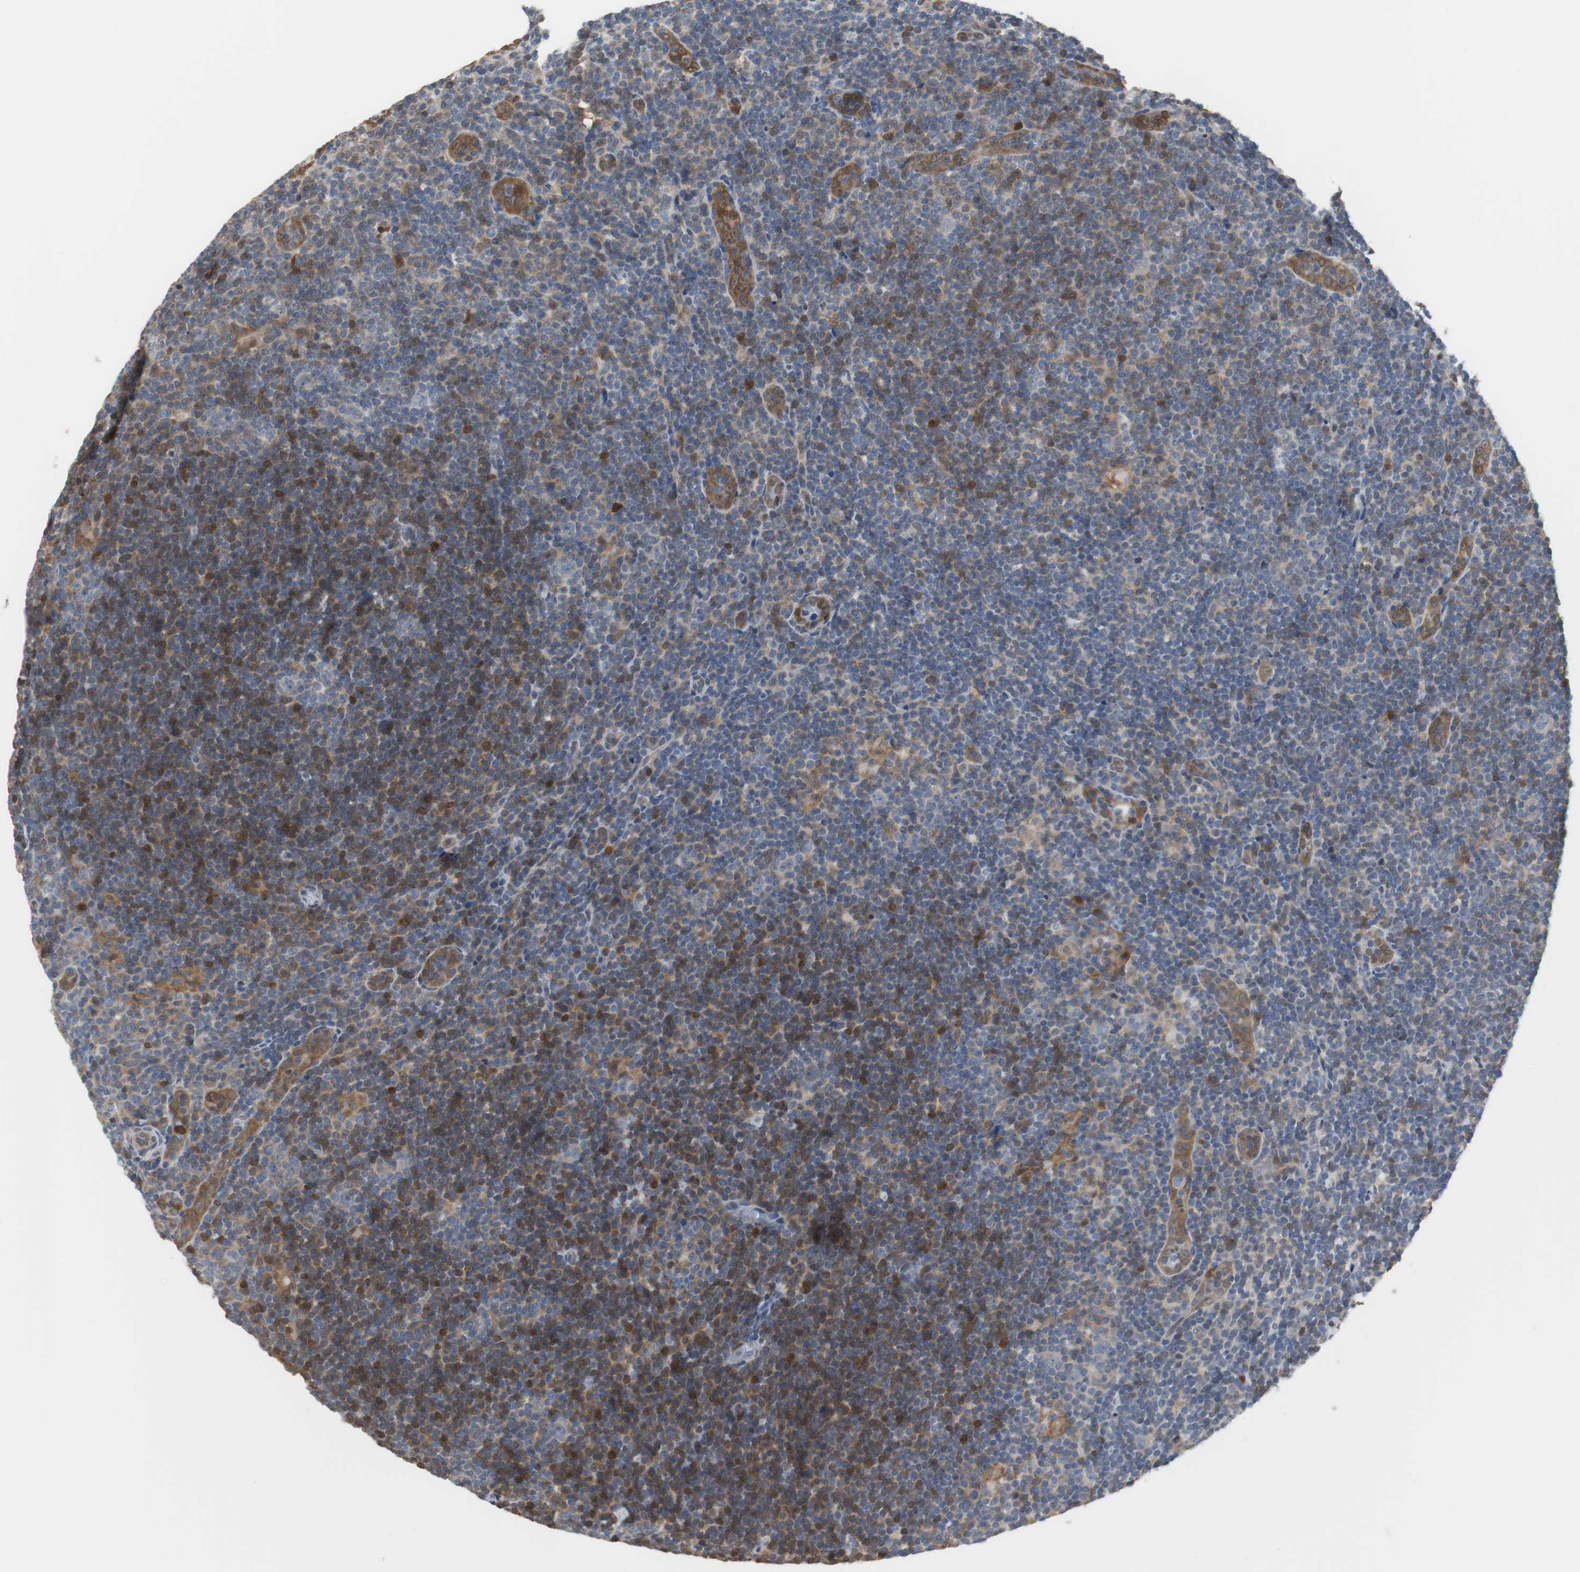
{"staining": {"intensity": "weak", "quantity": "<25%", "location": "cytoplasmic/membranous"}, "tissue": "lymphoma", "cell_type": "Tumor cells", "image_type": "cancer", "snomed": [{"axis": "morphology", "description": "Hodgkin's disease, NOS"}, {"axis": "topography", "description": "Lymph node"}], "caption": "This is an IHC image of lymphoma. There is no expression in tumor cells.", "gene": "ANXA4", "patient": {"sex": "female", "age": 57}}